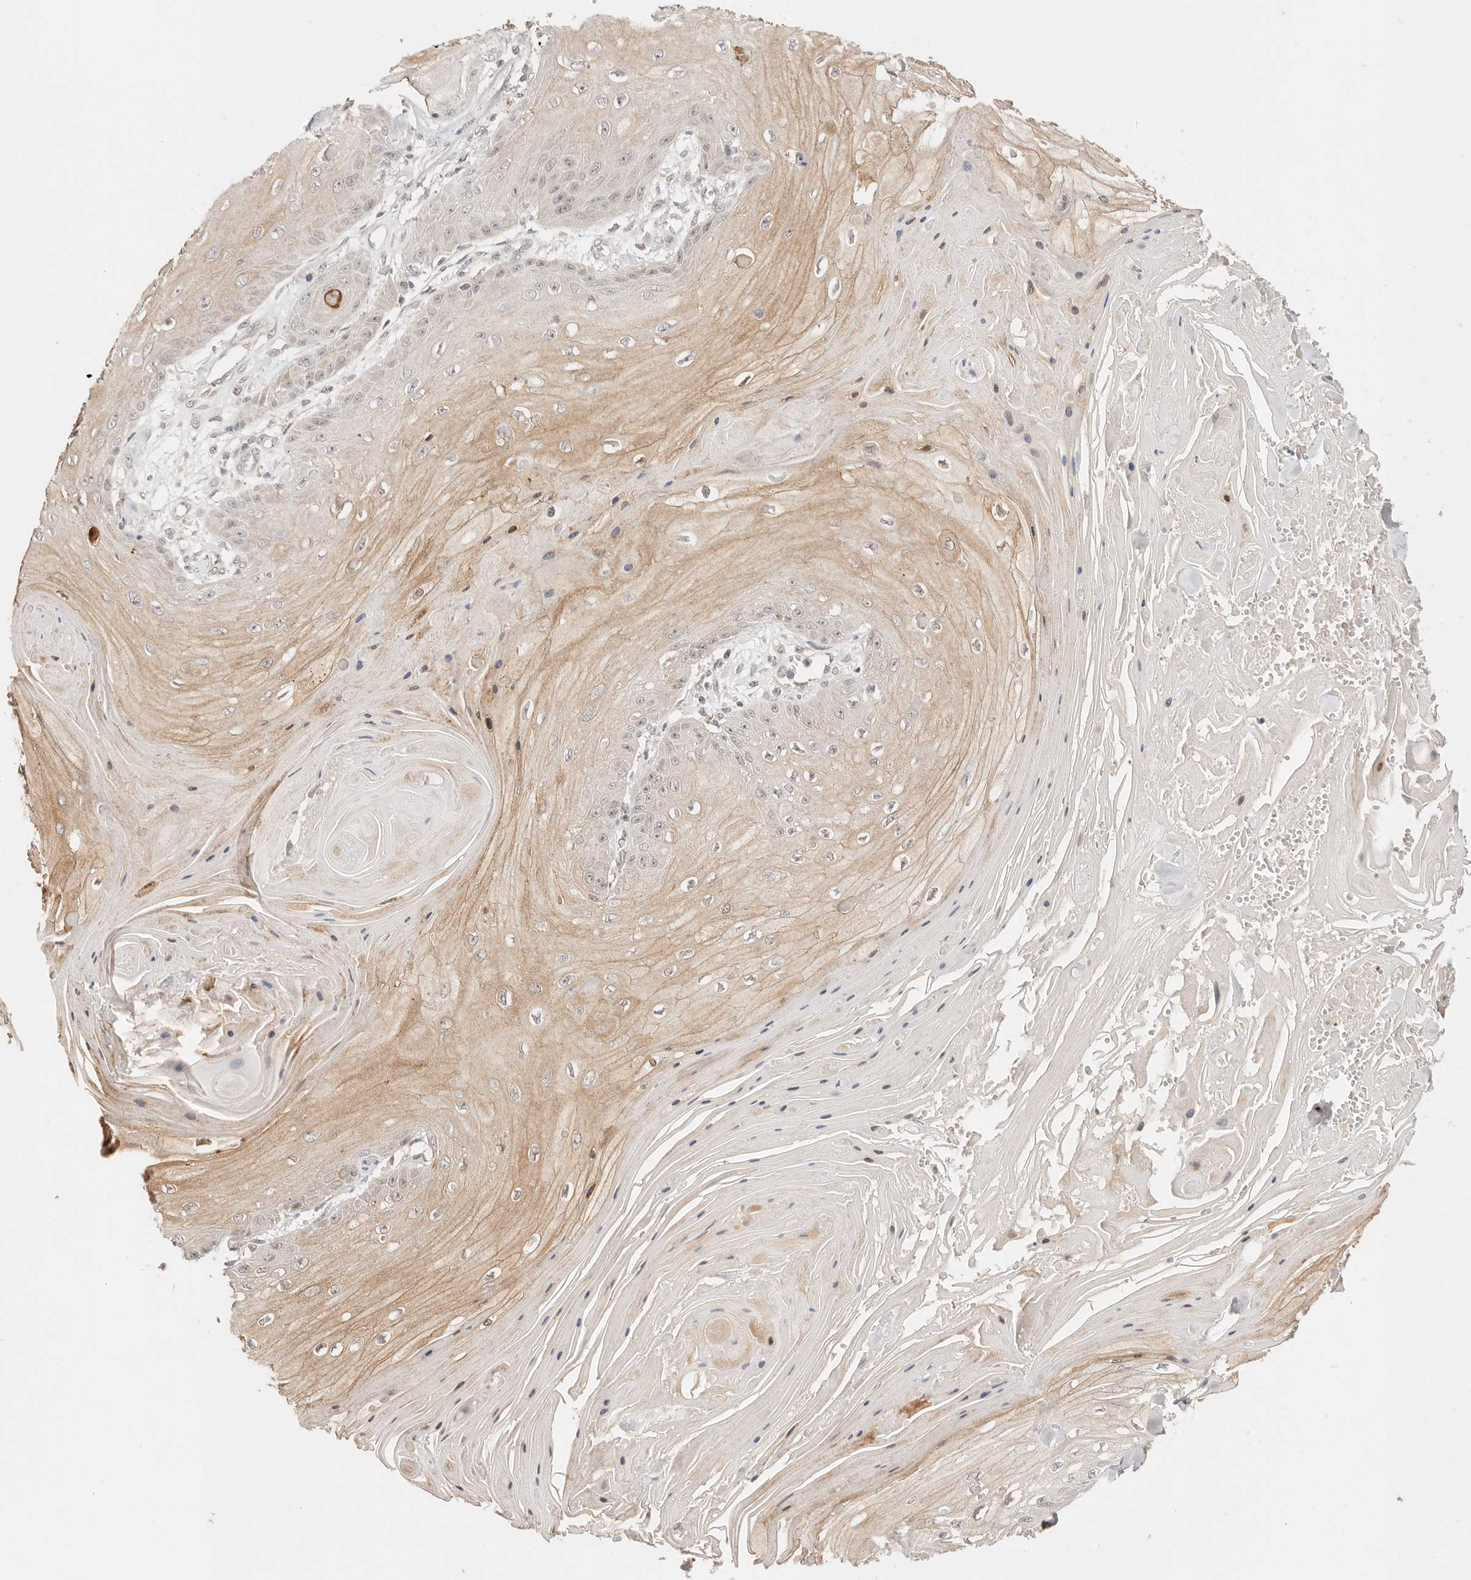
{"staining": {"intensity": "moderate", "quantity": "25%-75%", "location": "cytoplasmic/membranous,nuclear"}, "tissue": "skin cancer", "cell_type": "Tumor cells", "image_type": "cancer", "snomed": [{"axis": "morphology", "description": "Squamous cell carcinoma, NOS"}, {"axis": "topography", "description": "Skin"}], "caption": "Skin cancer (squamous cell carcinoma) was stained to show a protein in brown. There is medium levels of moderate cytoplasmic/membranous and nuclear positivity in approximately 25%-75% of tumor cells.", "gene": "RFC3", "patient": {"sex": "male", "age": 74}}